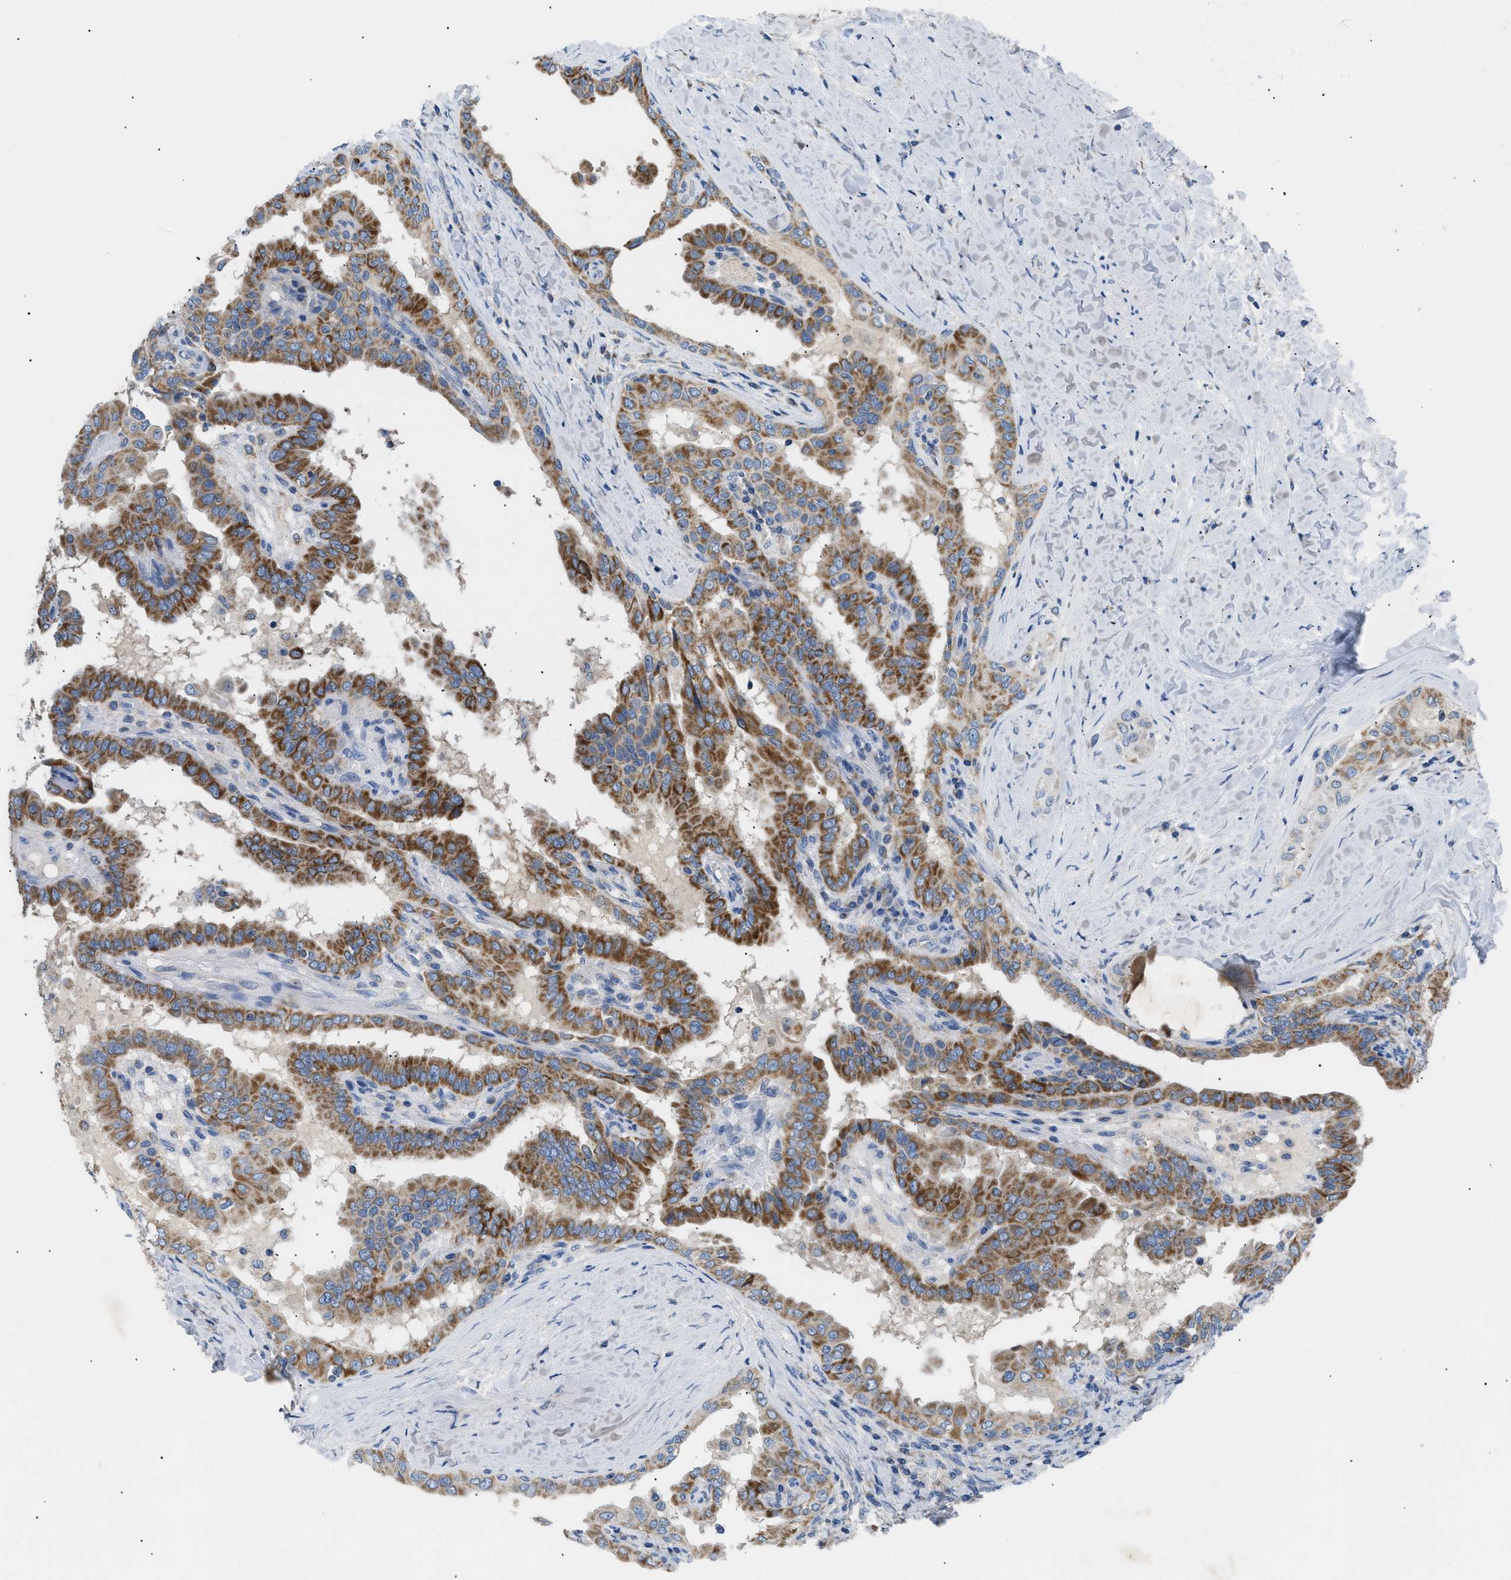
{"staining": {"intensity": "strong", "quantity": "25%-75%", "location": "cytoplasmic/membranous"}, "tissue": "thyroid cancer", "cell_type": "Tumor cells", "image_type": "cancer", "snomed": [{"axis": "morphology", "description": "Papillary adenocarcinoma, NOS"}, {"axis": "topography", "description": "Thyroid gland"}], "caption": "Immunohistochemical staining of papillary adenocarcinoma (thyroid) exhibits high levels of strong cytoplasmic/membranous positivity in approximately 25%-75% of tumor cells.", "gene": "ILDR1", "patient": {"sex": "male", "age": 33}}